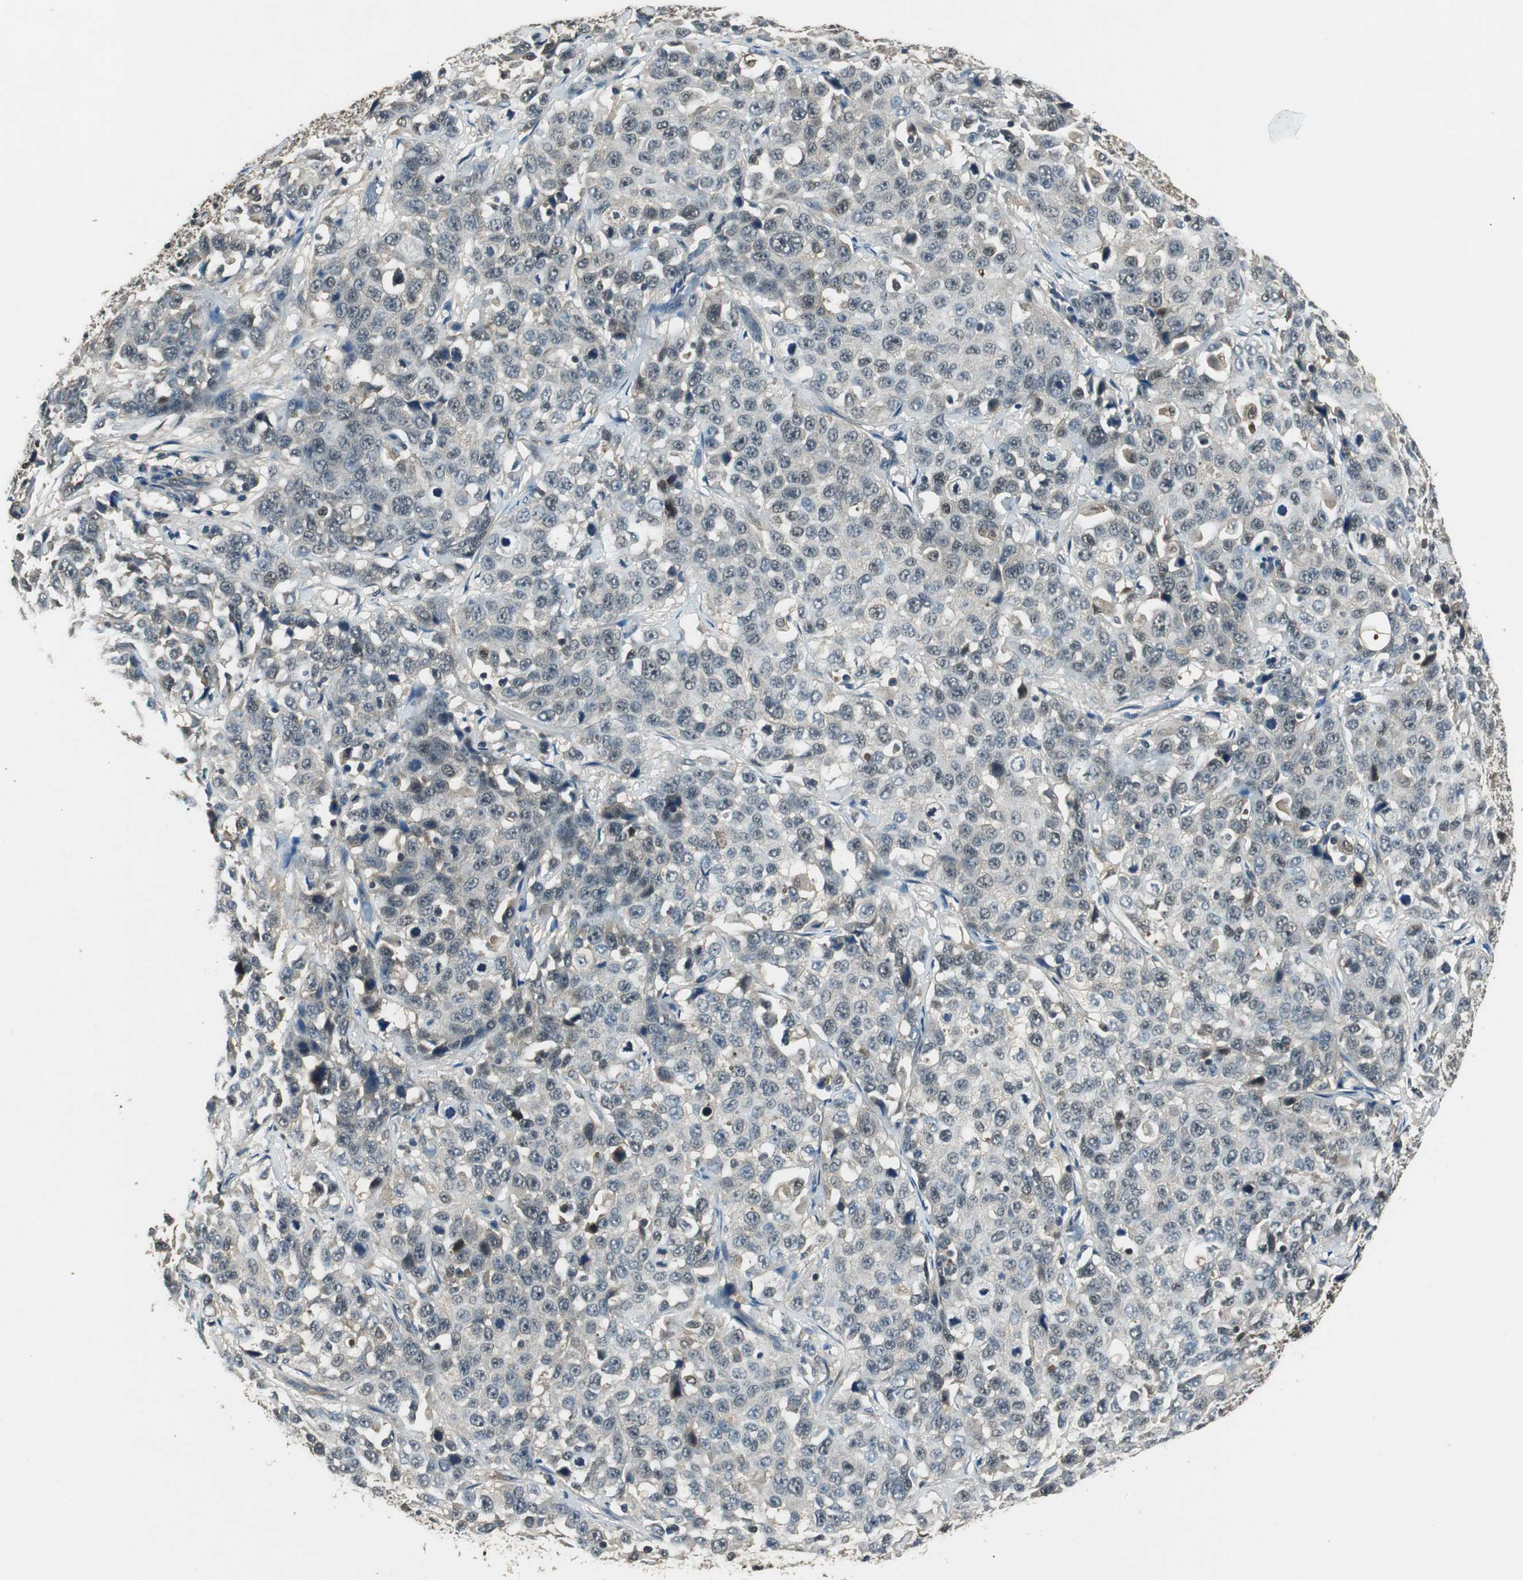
{"staining": {"intensity": "weak", "quantity": "<25%", "location": "cytoplasmic/membranous"}, "tissue": "stomach cancer", "cell_type": "Tumor cells", "image_type": "cancer", "snomed": [{"axis": "morphology", "description": "Normal tissue, NOS"}, {"axis": "morphology", "description": "Adenocarcinoma, NOS"}, {"axis": "topography", "description": "Stomach"}], "caption": "Immunohistochemistry image of stomach cancer stained for a protein (brown), which reveals no positivity in tumor cells.", "gene": "PSMB4", "patient": {"sex": "male", "age": 48}}